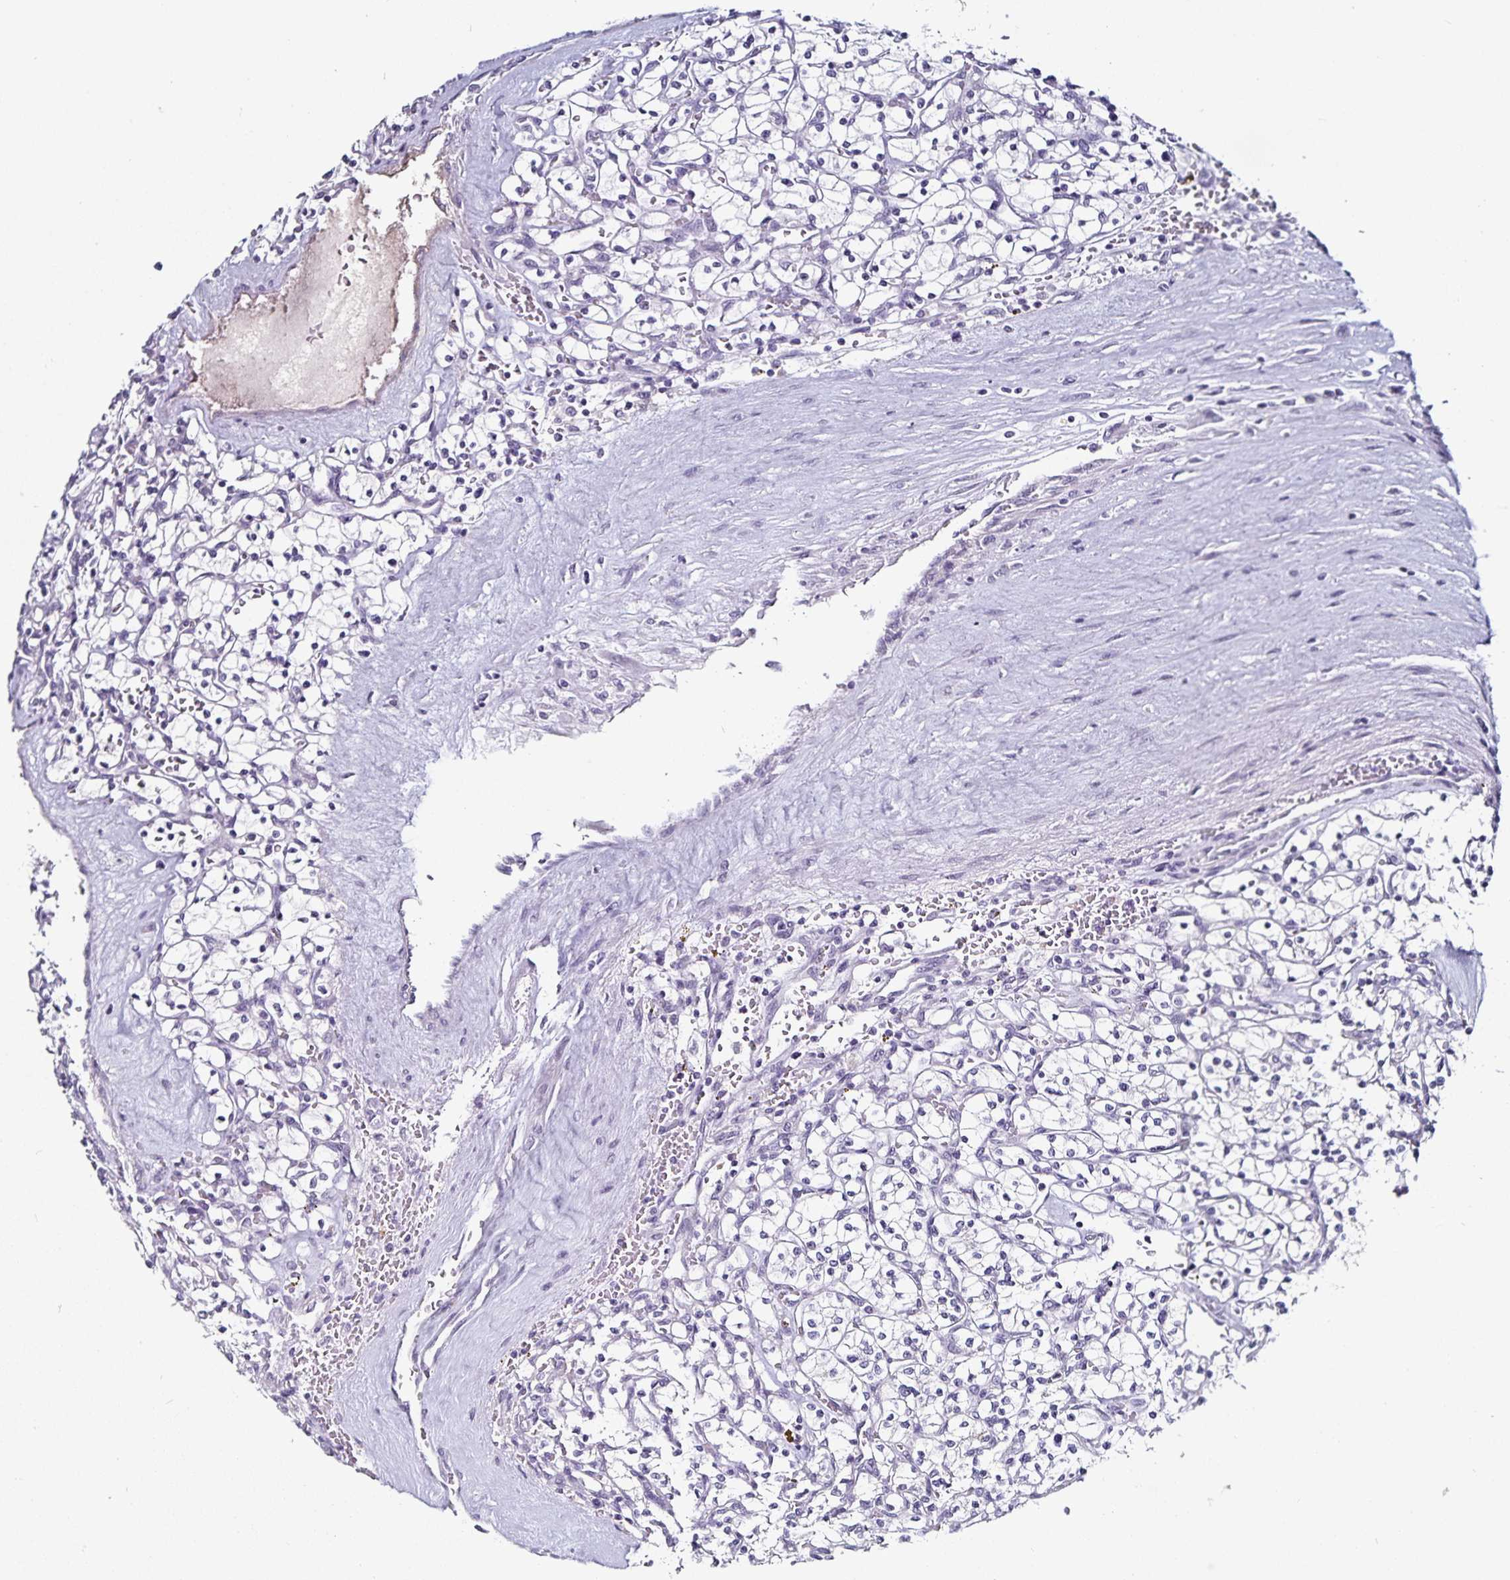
{"staining": {"intensity": "negative", "quantity": "none", "location": "none"}, "tissue": "renal cancer", "cell_type": "Tumor cells", "image_type": "cancer", "snomed": [{"axis": "morphology", "description": "Adenocarcinoma, NOS"}, {"axis": "topography", "description": "Kidney"}], "caption": "An image of renal cancer stained for a protein exhibits no brown staining in tumor cells. (DAB IHC visualized using brightfield microscopy, high magnification).", "gene": "TTR", "patient": {"sex": "female", "age": 64}}